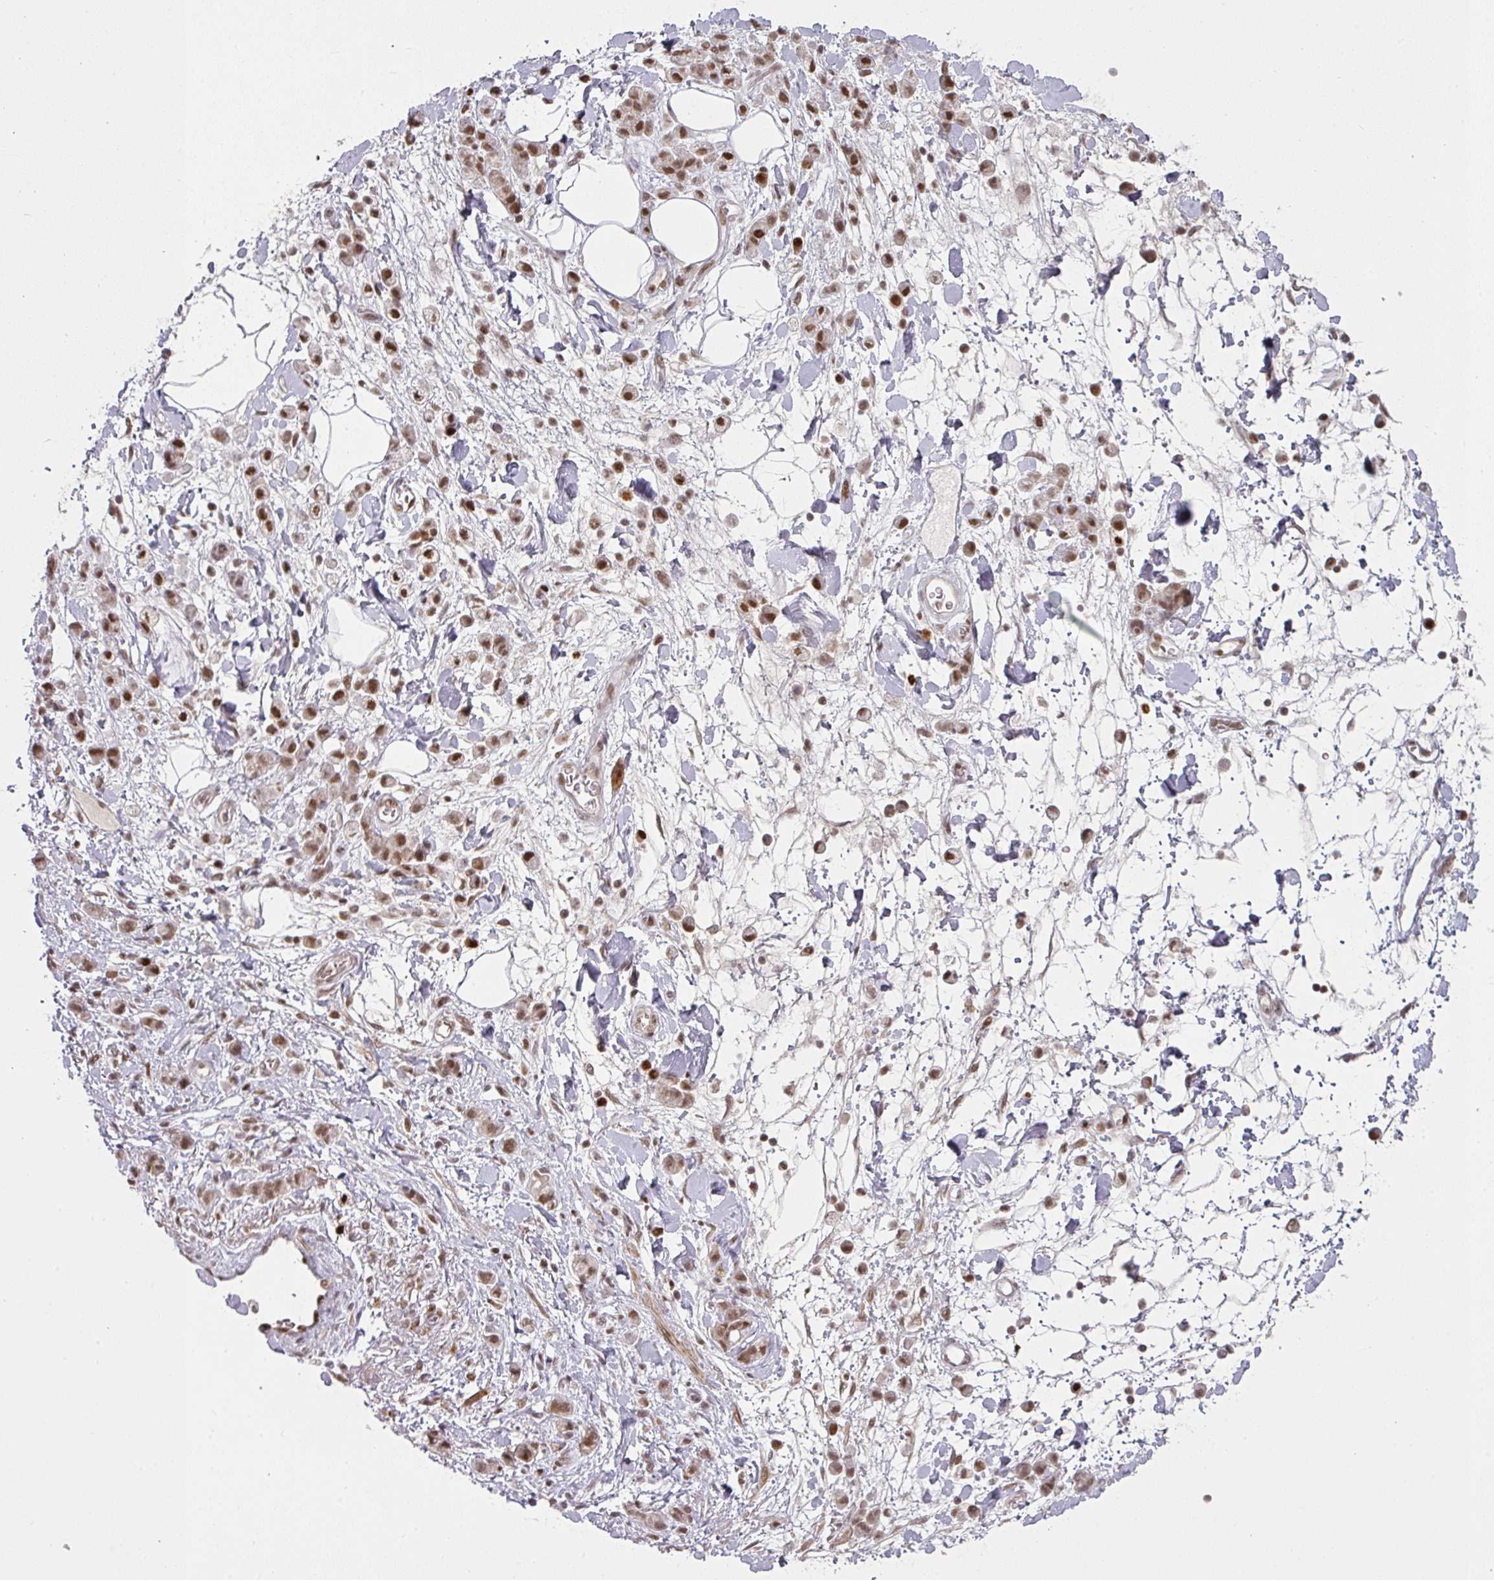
{"staining": {"intensity": "moderate", "quantity": ">75%", "location": "nuclear"}, "tissue": "stomach cancer", "cell_type": "Tumor cells", "image_type": "cancer", "snomed": [{"axis": "morphology", "description": "Adenocarcinoma, NOS"}, {"axis": "topography", "description": "Stomach"}], "caption": "Protein staining of stomach adenocarcinoma tissue reveals moderate nuclear positivity in approximately >75% of tumor cells. Nuclei are stained in blue.", "gene": "GPRIN2", "patient": {"sex": "male", "age": 77}}